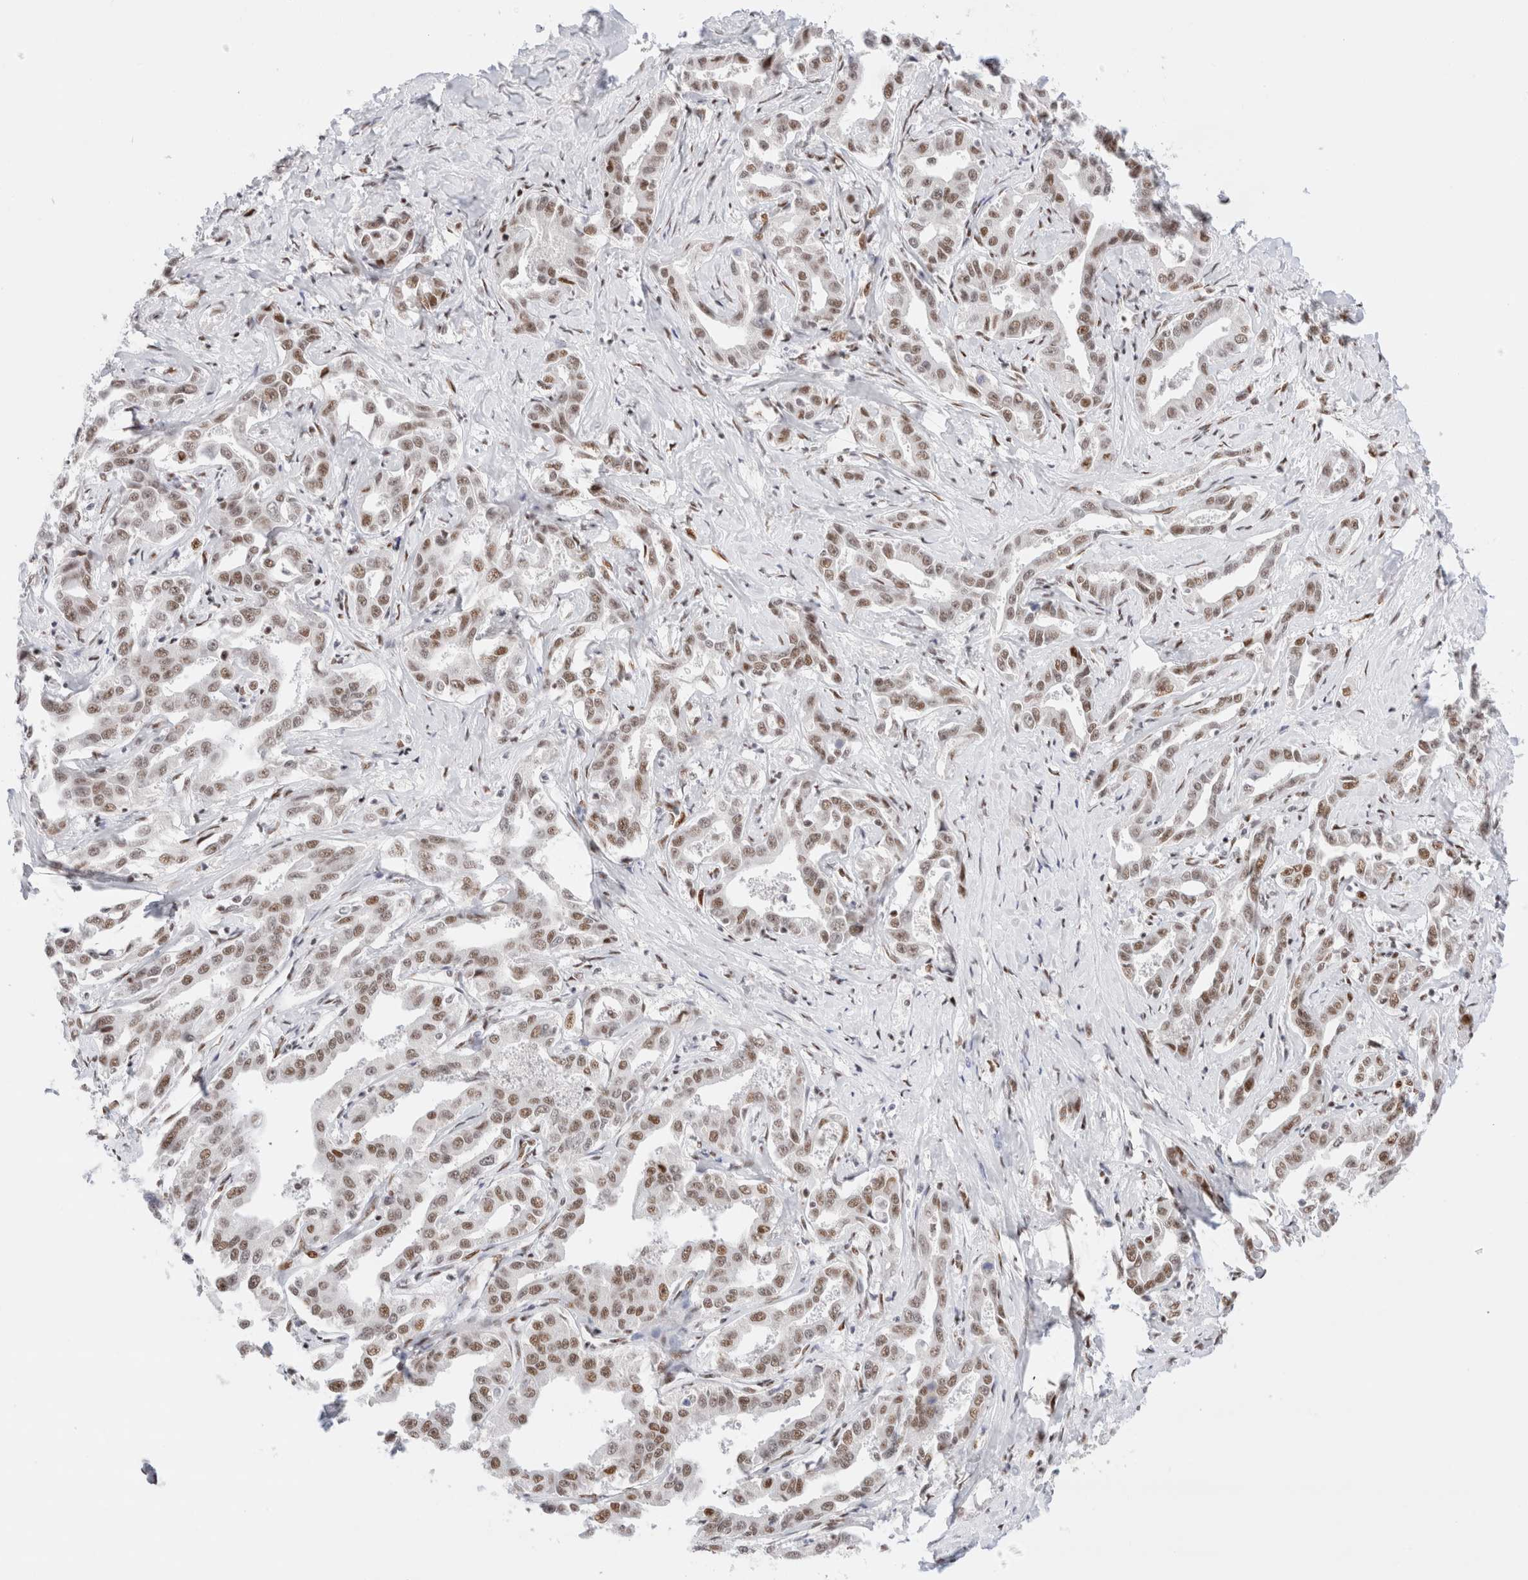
{"staining": {"intensity": "weak", "quantity": ">75%", "location": "cytoplasmic/membranous,nuclear"}, "tissue": "liver cancer", "cell_type": "Tumor cells", "image_type": "cancer", "snomed": [{"axis": "morphology", "description": "Cholangiocarcinoma"}, {"axis": "topography", "description": "Liver"}], "caption": "Immunohistochemical staining of liver cancer shows weak cytoplasmic/membranous and nuclear protein expression in approximately >75% of tumor cells.", "gene": "ZNF282", "patient": {"sex": "male", "age": 59}}